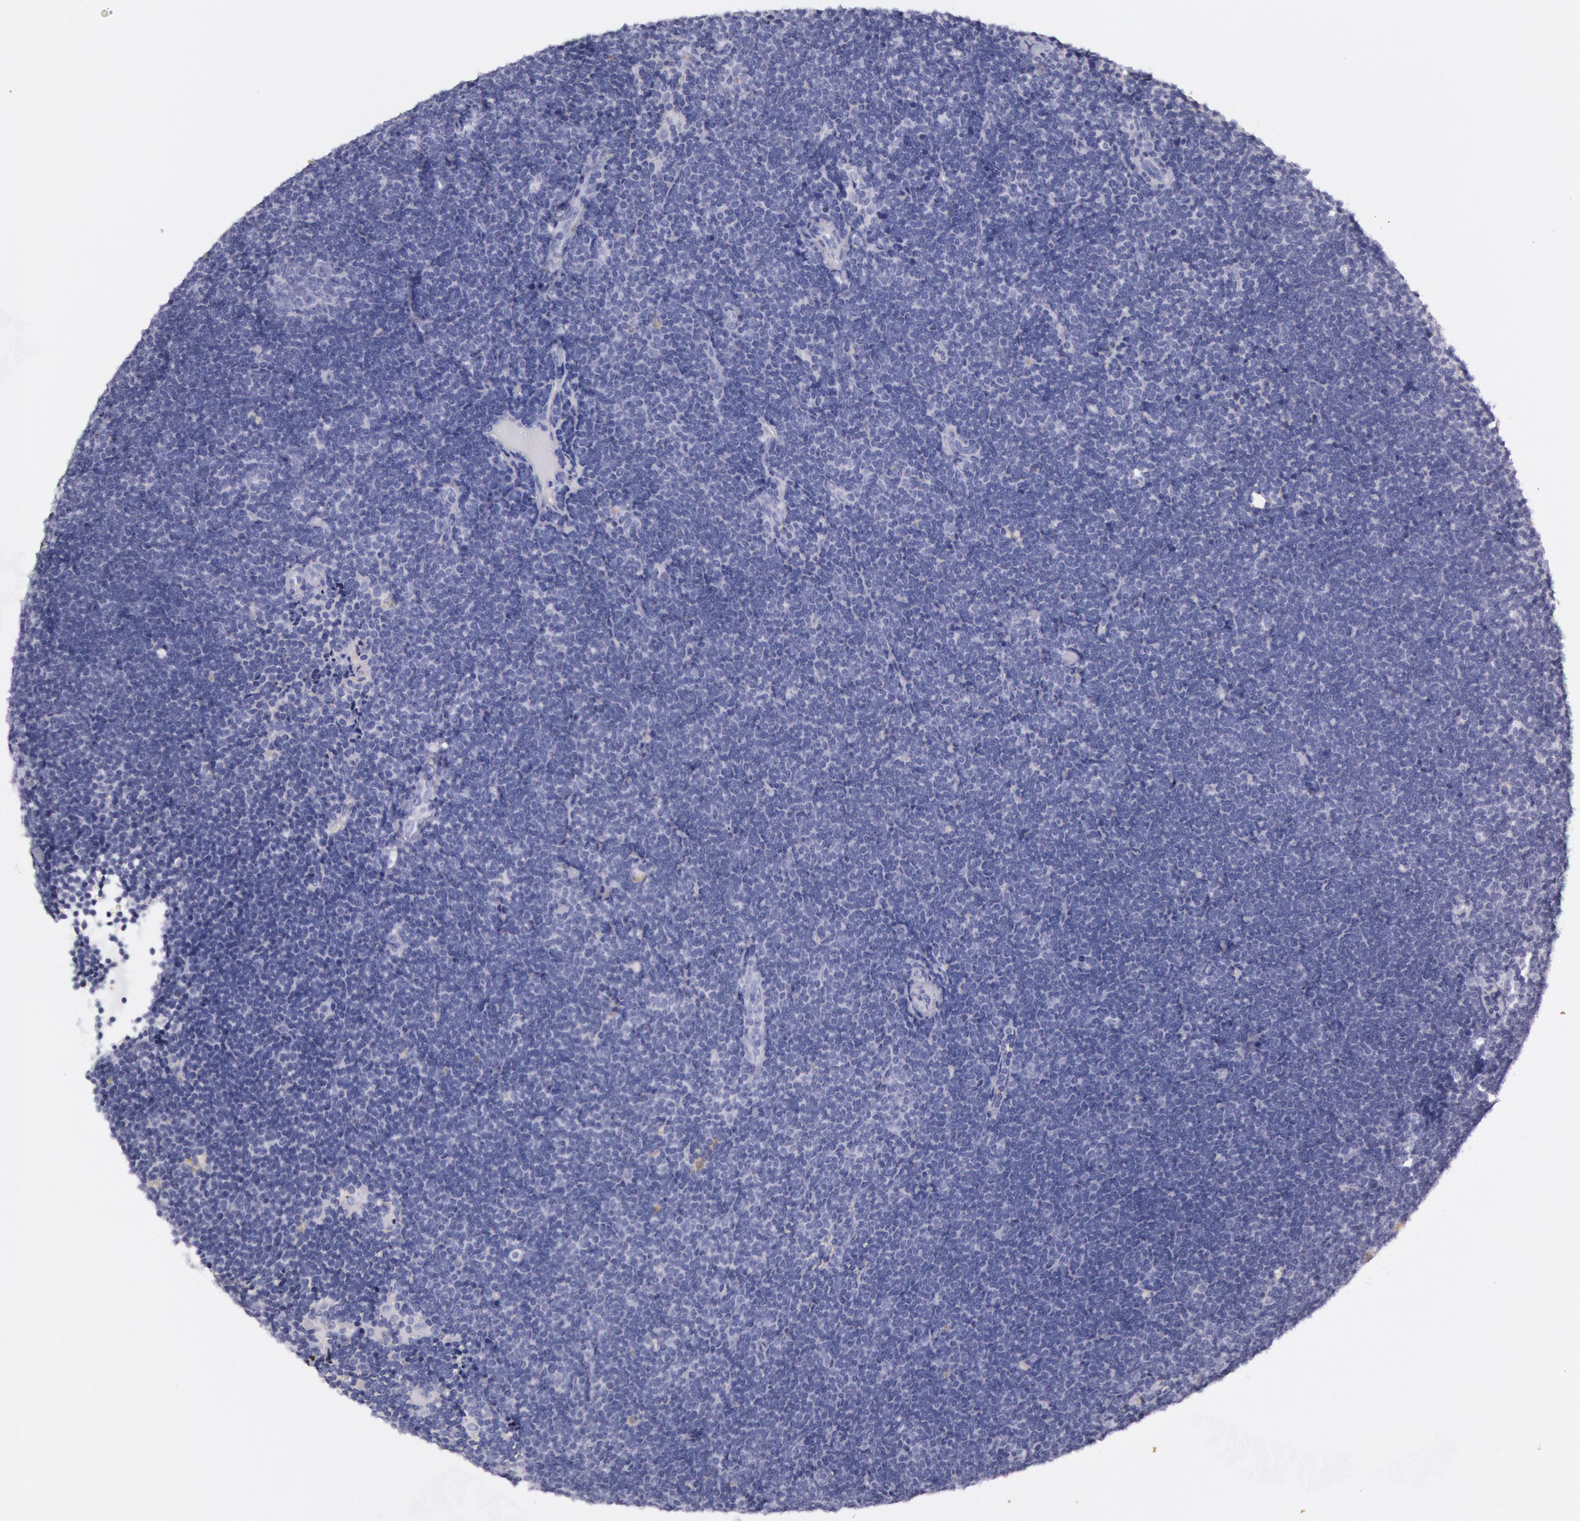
{"staining": {"intensity": "negative", "quantity": "none", "location": "none"}, "tissue": "lymphoma", "cell_type": "Tumor cells", "image_type": "cancer", "snomed": [{"axis": "morphology", "description": "Malignant lymphoma, non-Hodgkin's type, Low grade"}, {"axis": "topography", "description": "Lymph node"}], "caption": "Immunohistochemistry of lymphoma demonstrates no staining in tumor cells.", "gene": "CKB", "patient": {"sex": "female", "age": 51}}